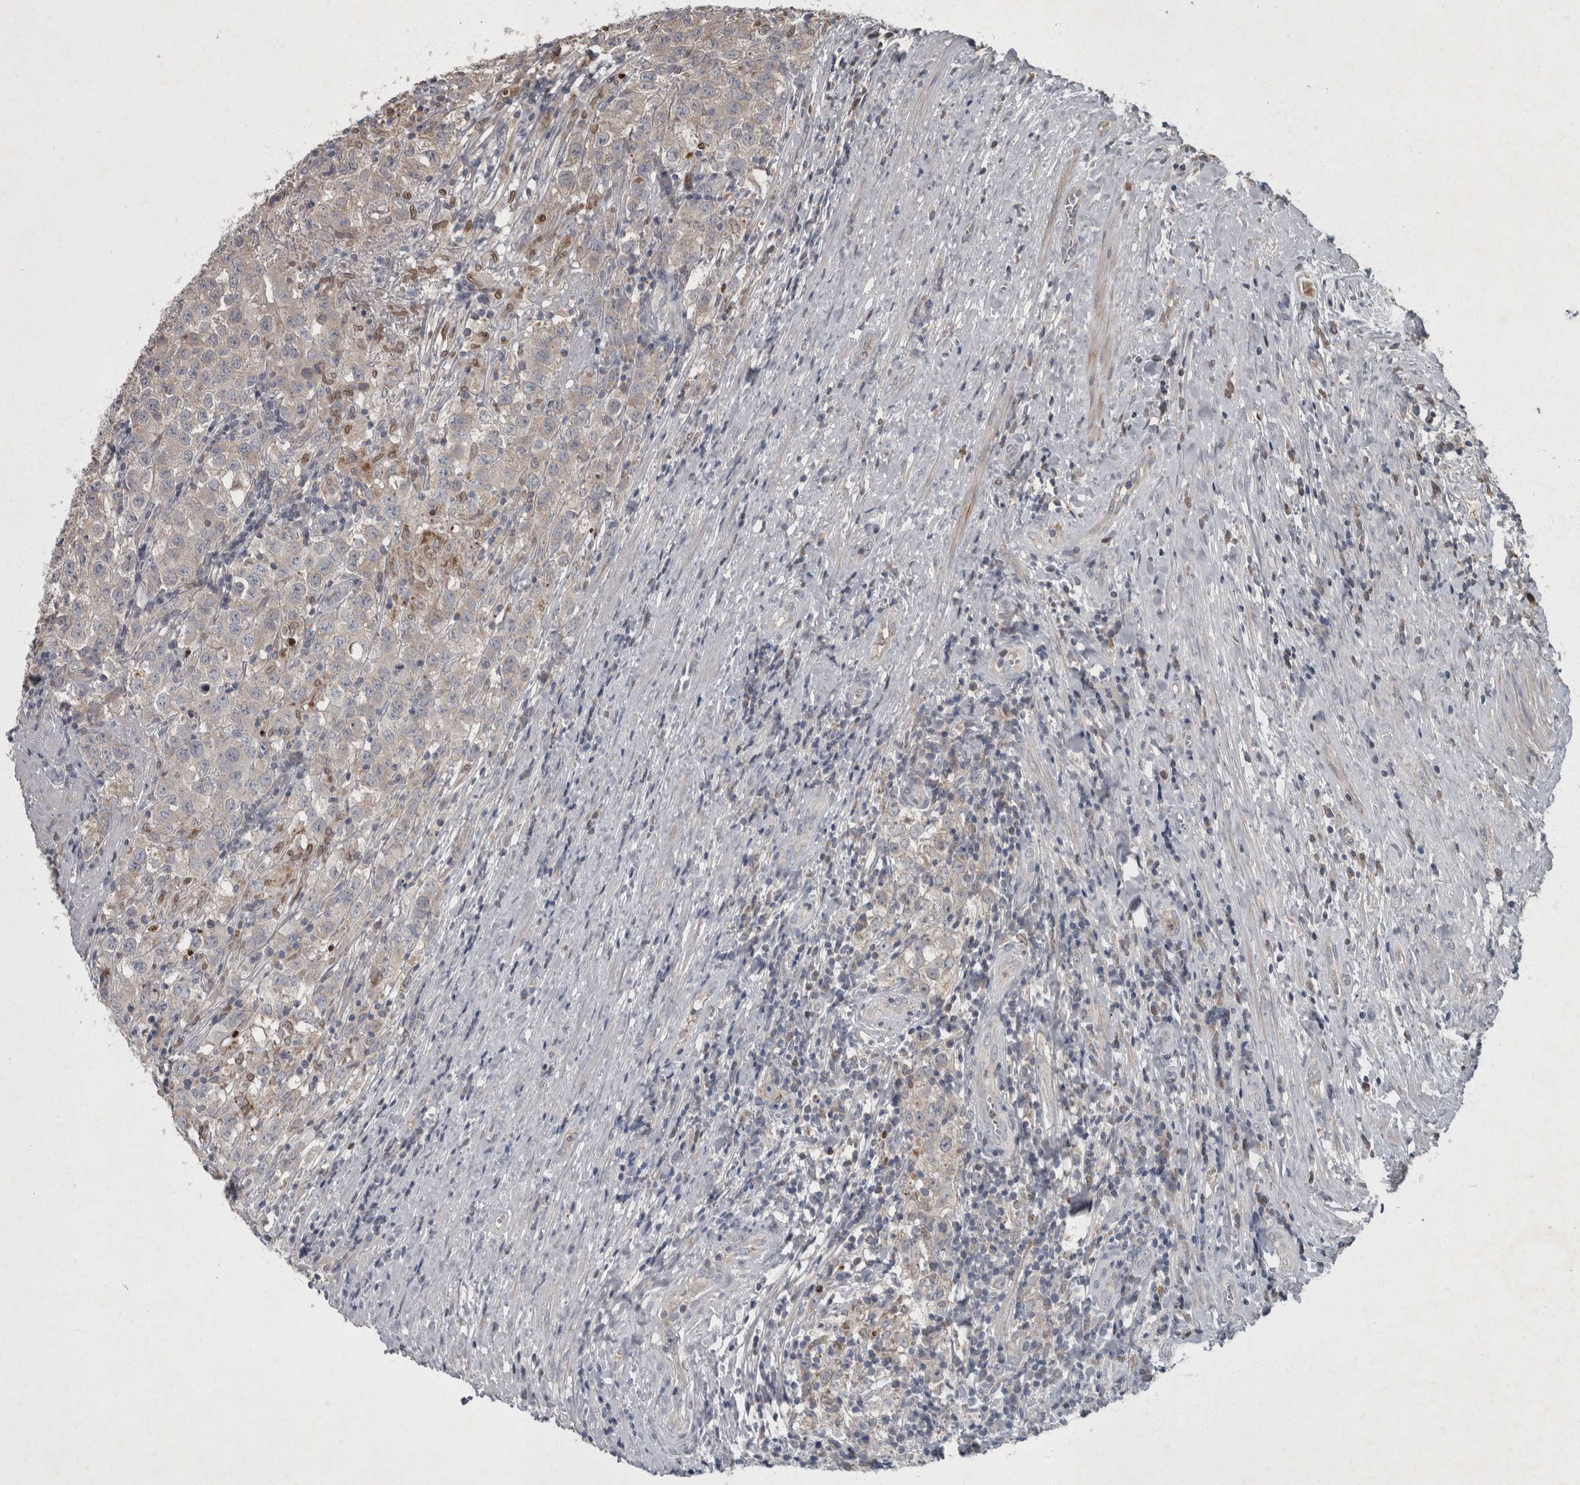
{"staining": {"intensity": "negative", "quantity": "none", "location": "none"}, "tissue": "testis cancer", "cell_type": "Tumor cells", "image_type": "cancer", "snomed": [{"axis": "morphology", "description": "Seminoma, NOS"}, {"axis": "morphology", "description": "Carcinoma, Embryonal, NOS"}, {"axis": "topography", "description": "Testis"}], "caption": "Photomicrograph shows no protein positivity in tumor cells of testis cancer tissue.", "gene": "PPP1R3C", "patient": {"sex": "male", "age": 43}}